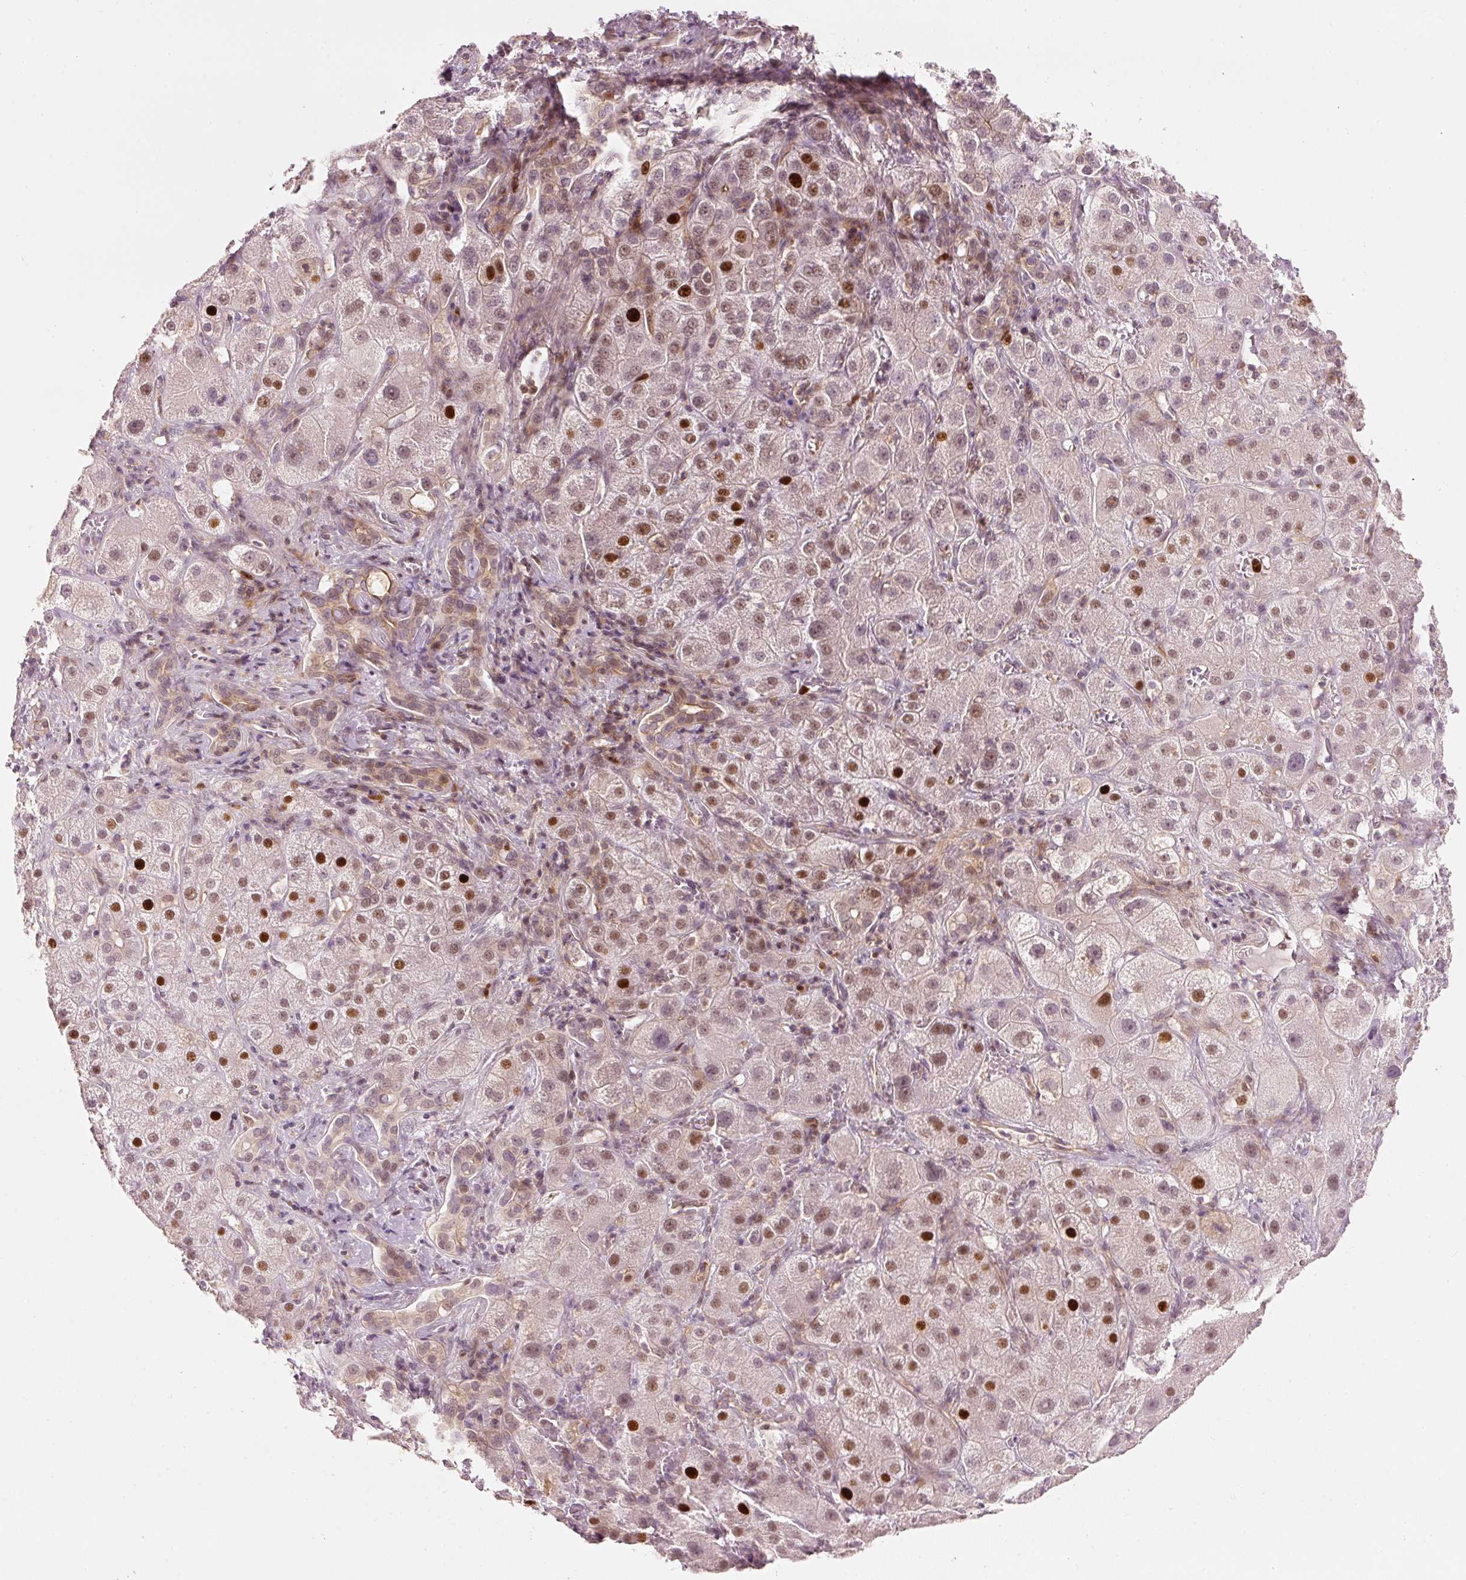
{"staining": {"intensity": "strong", "quantity": "<25%", "location": "nuclear"}, "tissue": "liver cancer", "cell_type": "Tumor cells", "image_type": "cancer", "snomed": [{"axis": "morphology", "description": "Cholangiocarcinoma"}, {"axis": "topography", "description": "Liver"}], "caption": "Immunohistochemical staining of liver cancer (cholangiocarcinoma) reveals strong nuclear protein expression in about <25% of tumor cells.", "gene": "TREX2", "patient": {"sex": "male", "age": 67}}